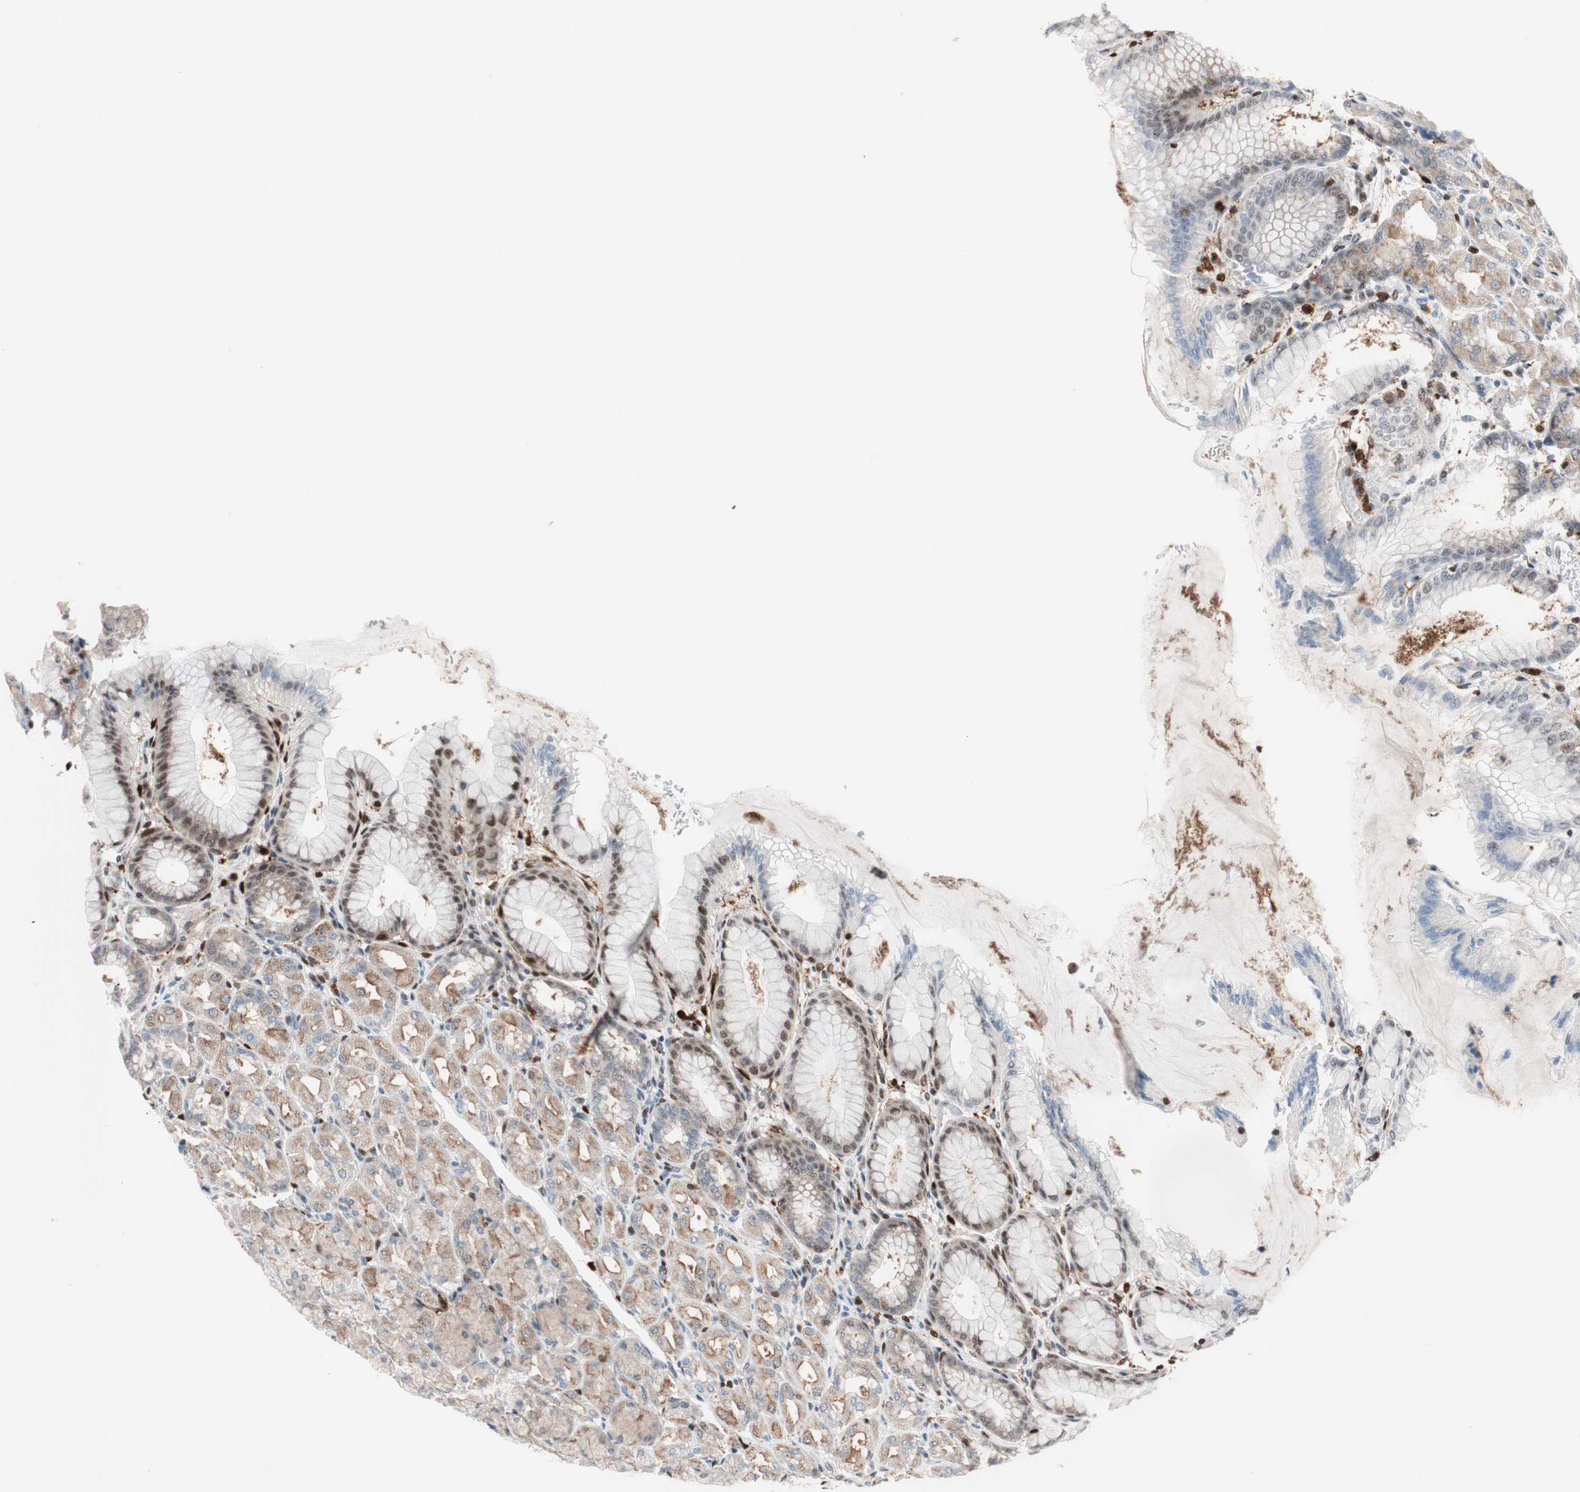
{"staining": {"intensity": "moderate", "quantity": ">75%", "location": "cytoplasmic/membranous,nuclear"}, "tissue": "stomach", "cell_type": "Glandular cells", "image_type": "normal", "snomed": [{"axis": "morphology", "description": "Normal tissue, NOS"}, {"axis": "topography", "description": "Stomach, upper"}], "caption": "Glandular cells show medium levels of moderate cytoplasmic/membranous,nuclear expression in approximately >75% of cells in normal stomach.", "gene": "RGS10", "patient": {"sex": "female", "age": 56}}